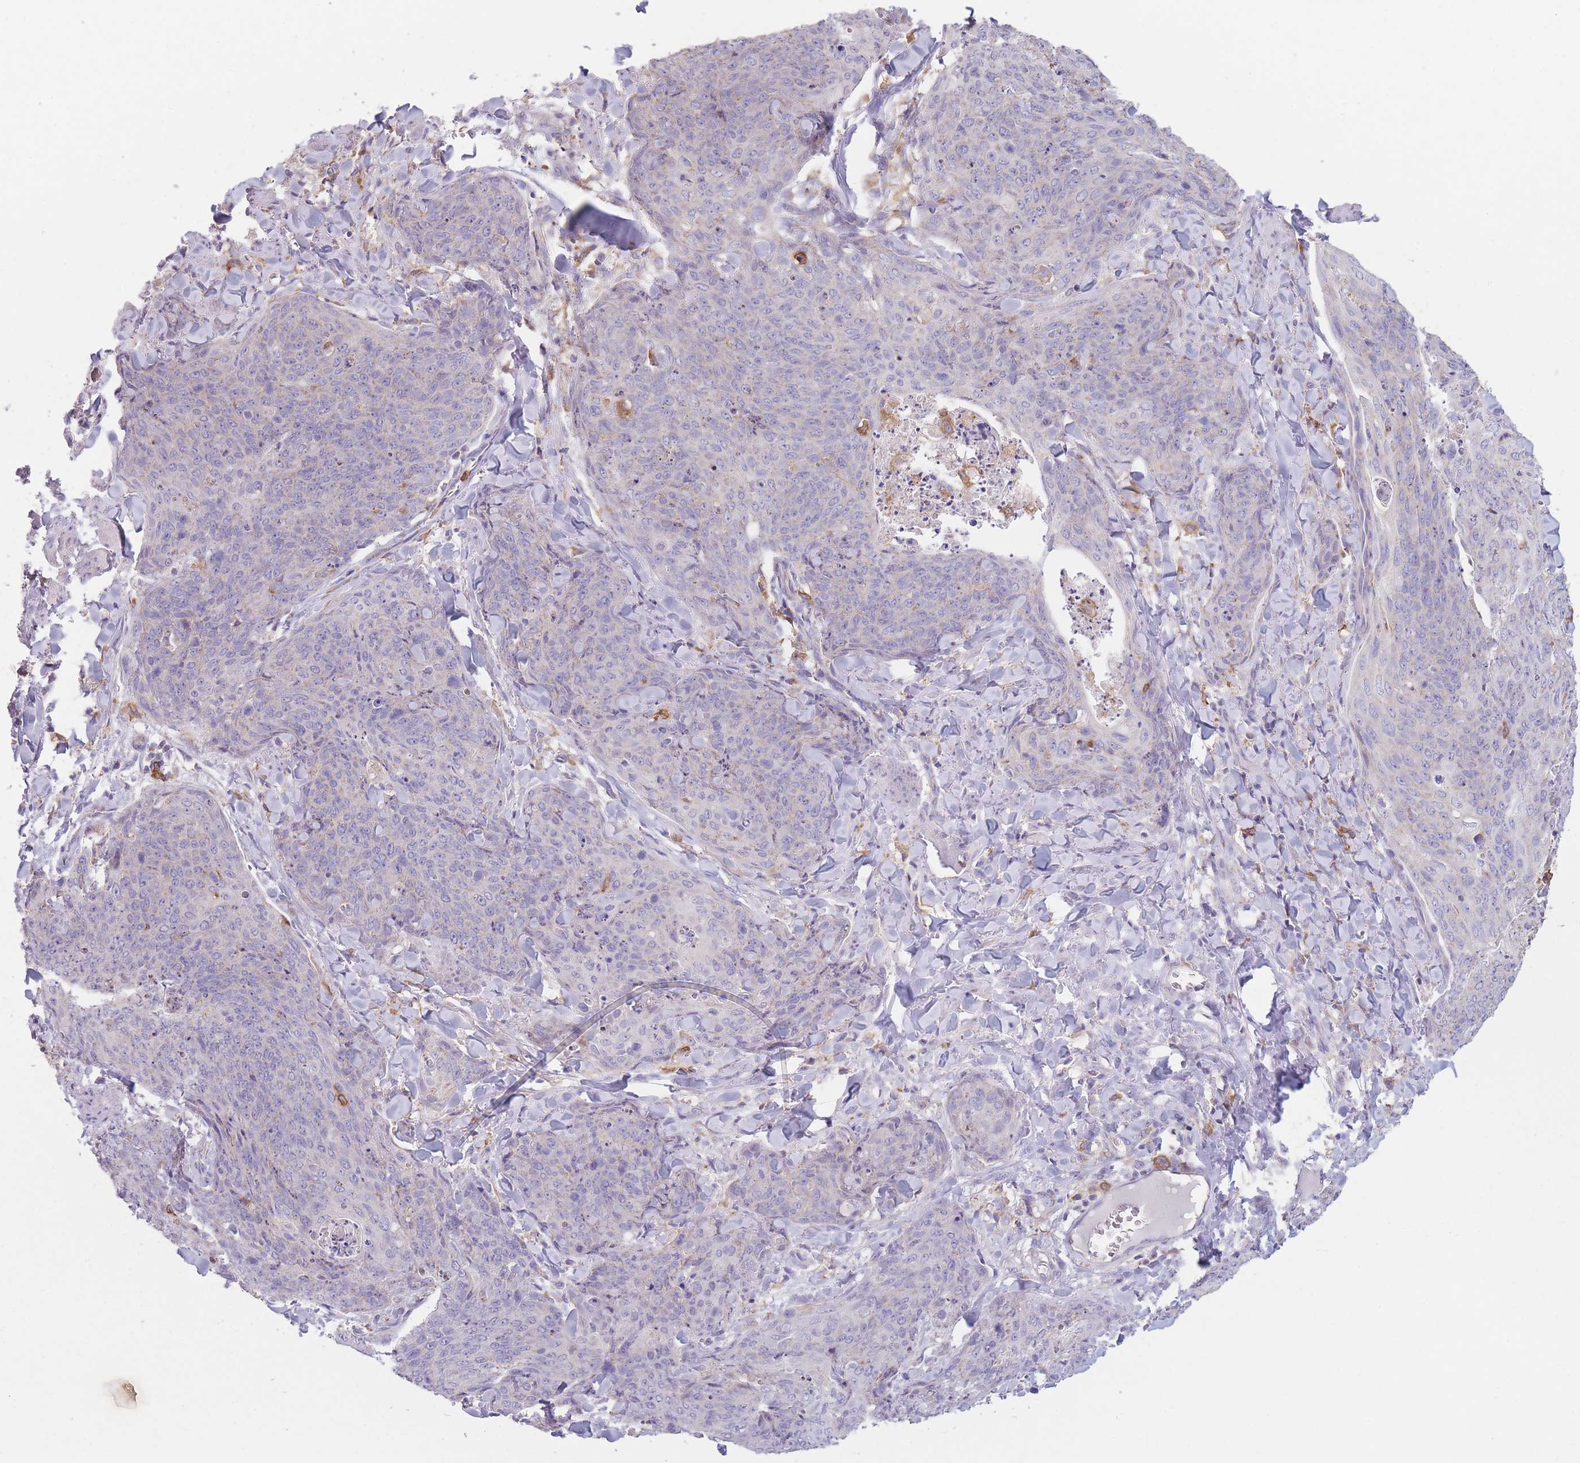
{"staining": {"intensity": "negative", "quantity": "none", "location": "none"}, "tissue": "skin cancer", "cell_type": "Tumor cells", "image_type": "cancer", "snomed": [{"axis": "morphology", "description": "Squamous cell carcinoma, NOS"}, {"axis": "topography", "description": "Skin"}, {"axis": "topography", "description": "Vulva"}], "caption": "High magnification brightfield microscopy of skin cancer (squamous cell carcinoma) stained with DAB (brown) and counterstained with hematoxylin (blue): tumor cells show no significant expression.", "gene": "PRAM1", "patient": {"sex": "female", "age": 85}}